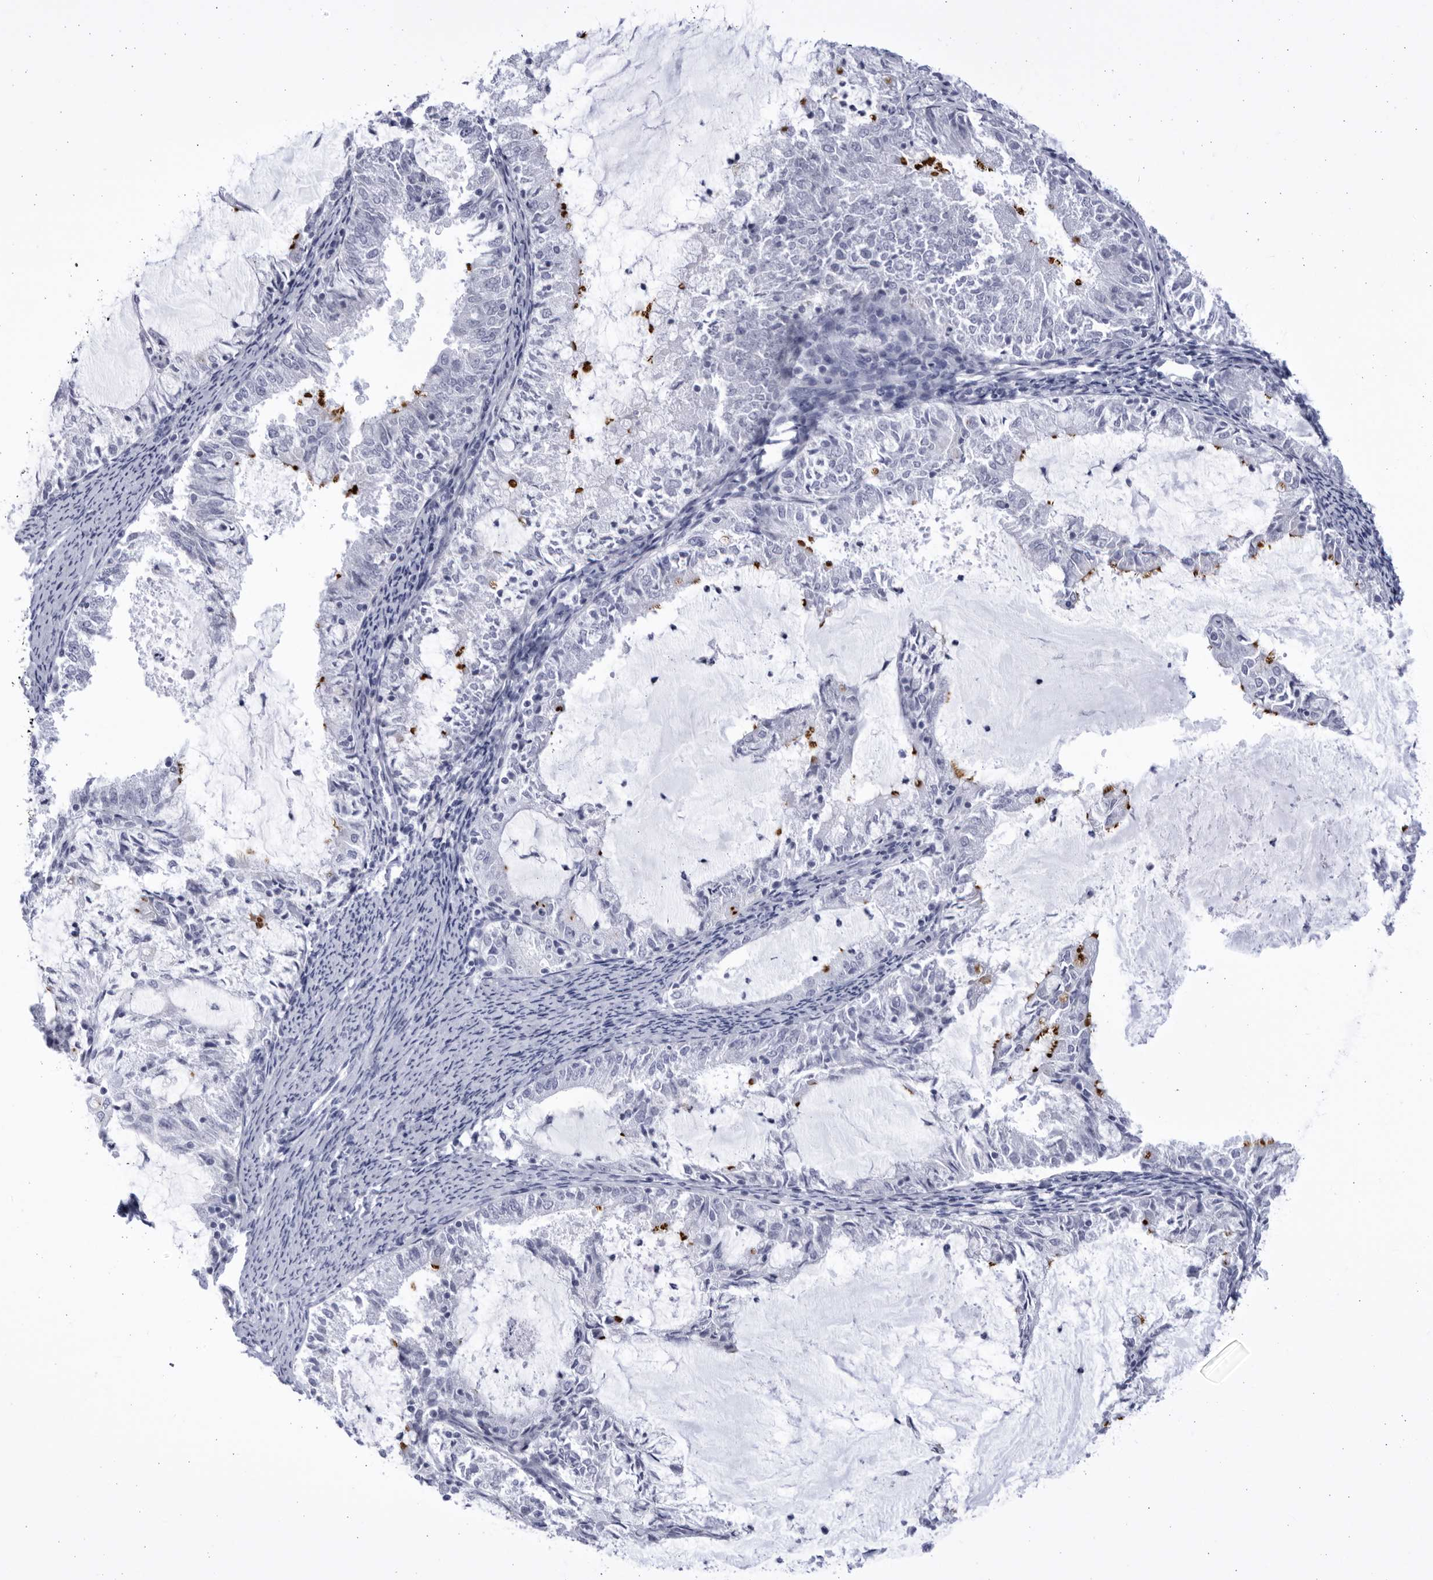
{"staining": {"intensity": "negative", "quantity": "none", "location": "none"}, "tissue": "endometrial cancer", "cell_type": "Tumor cells", "image_type": "cancer", "snomed": [{"axis": "morphology", "description": "Adenocarcinoma, NOS"}, {"axis": "topography", "description": "Endometrium"}], "caption": "Photomicrograph shows no protein positivity in tumor cells of endometrial cancer tissue.", "gene": "CCDC181", "patient": {"sex": "female", "age": 57}}